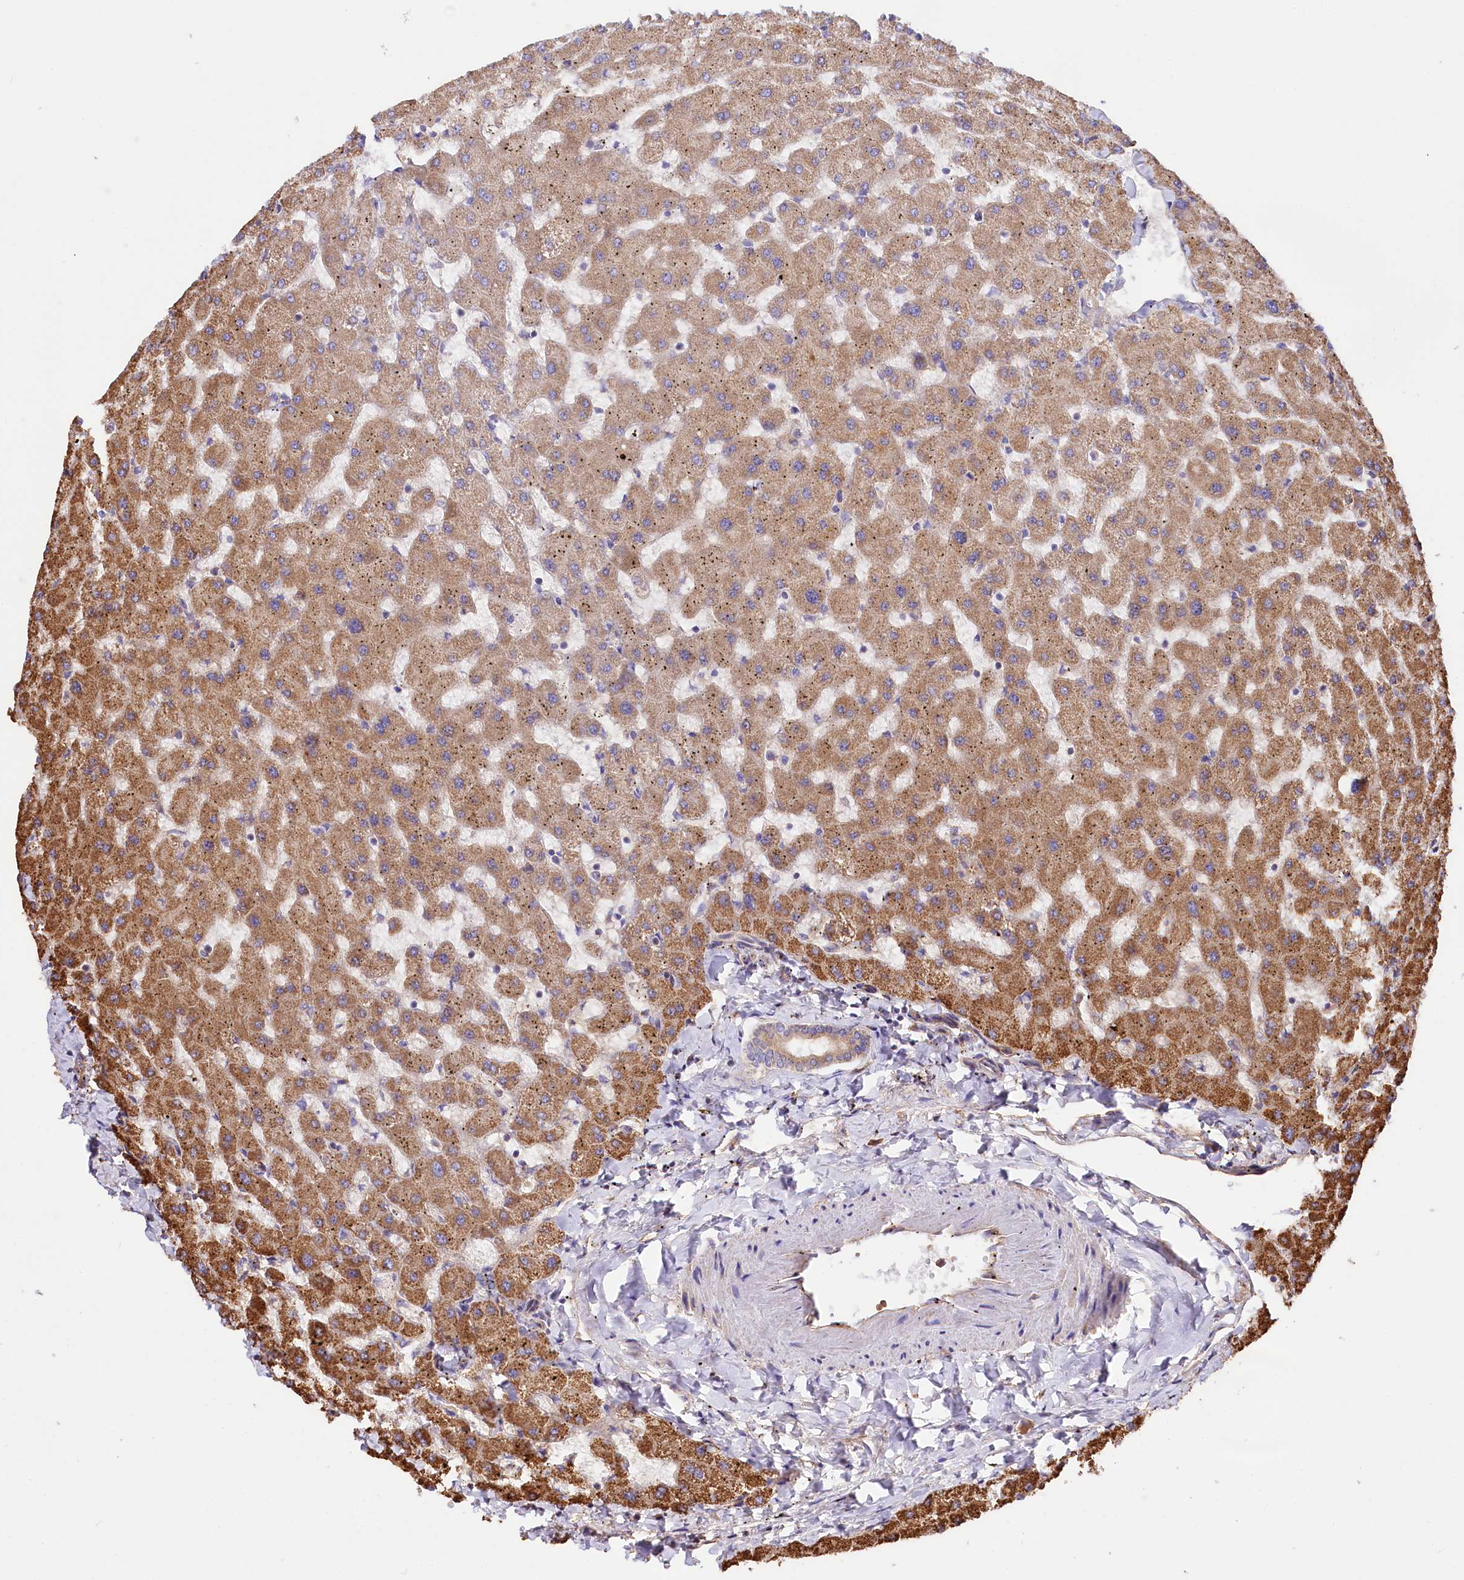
{"staining": {"intensity": "moderate", "quantity": ">75%", "location": "cytoplasmic/membranous"}, "tissue": "liver", "cell_type": "Cholangiocytes", "image_type": "normal", "snomed": [{"axis": "morphology", "description": "Normal tissue, NOS"}, {"axis": "topography", "description": "Liver"}], "caption": "The histopathology image displays staining of benign liver, revealing moderate cytoplasmic/membranous protein expression (brown color) within cholangiocytes.", "gene": "CEP295", "patient": {"sex": "female", "age": 63}}